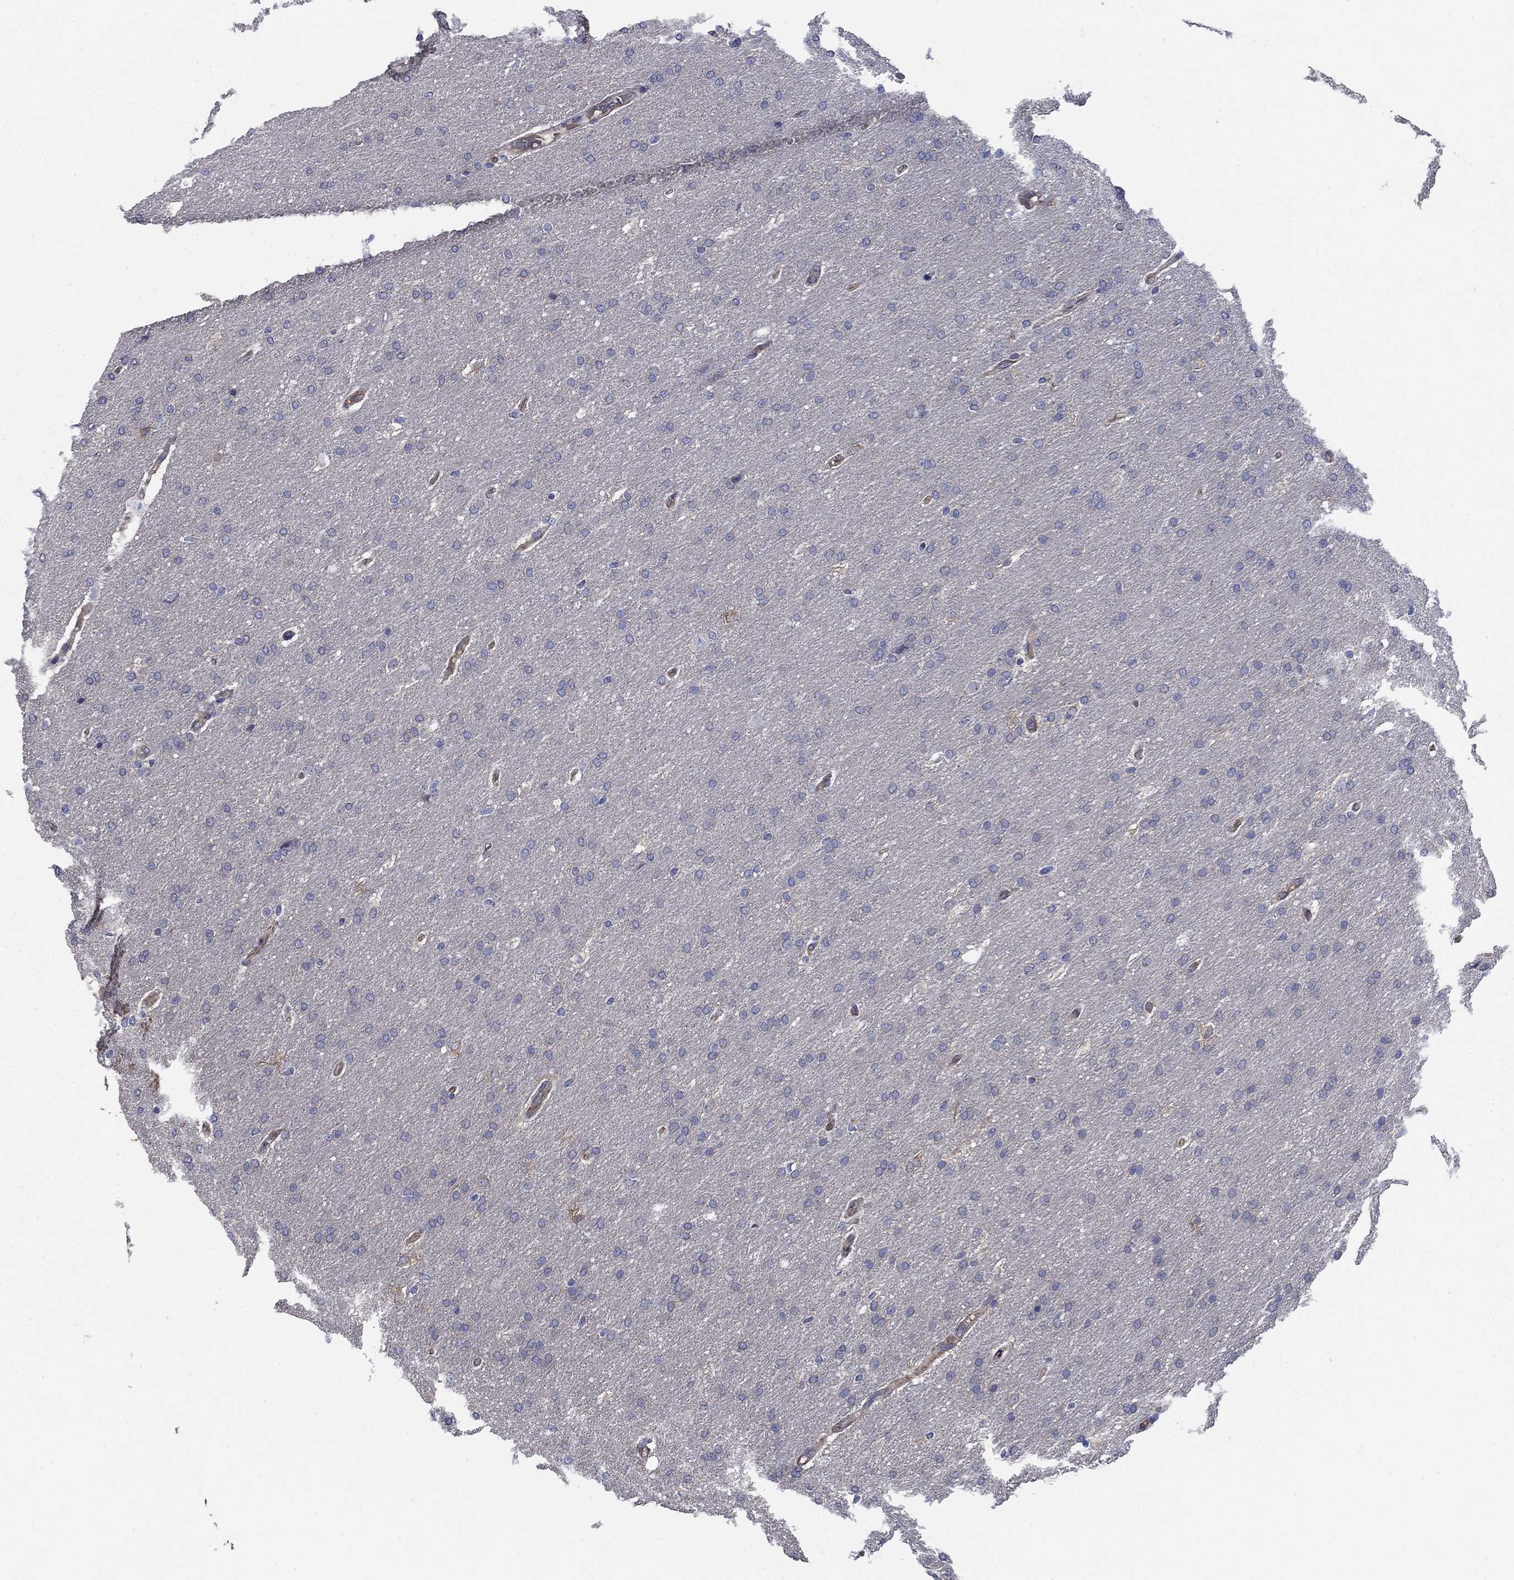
{"staining": {"intensity": "negative", "quantity": "none", "location": "none"}, "tissue": "glioma", "cell_type": "Tumor cells", "image_type": "cancer", "snomed": [{"axis": "morphology", "description": "Glioma, malignant, Low grade"}, {"axis": "topography", "description": "Brain"}], "caption": "Histopathology image shows no protein expression in tumor cells of low-grade glioma (malignant) tissue.", "gene": "FLNC", "patient": {"sex": "female", "age": 37}}